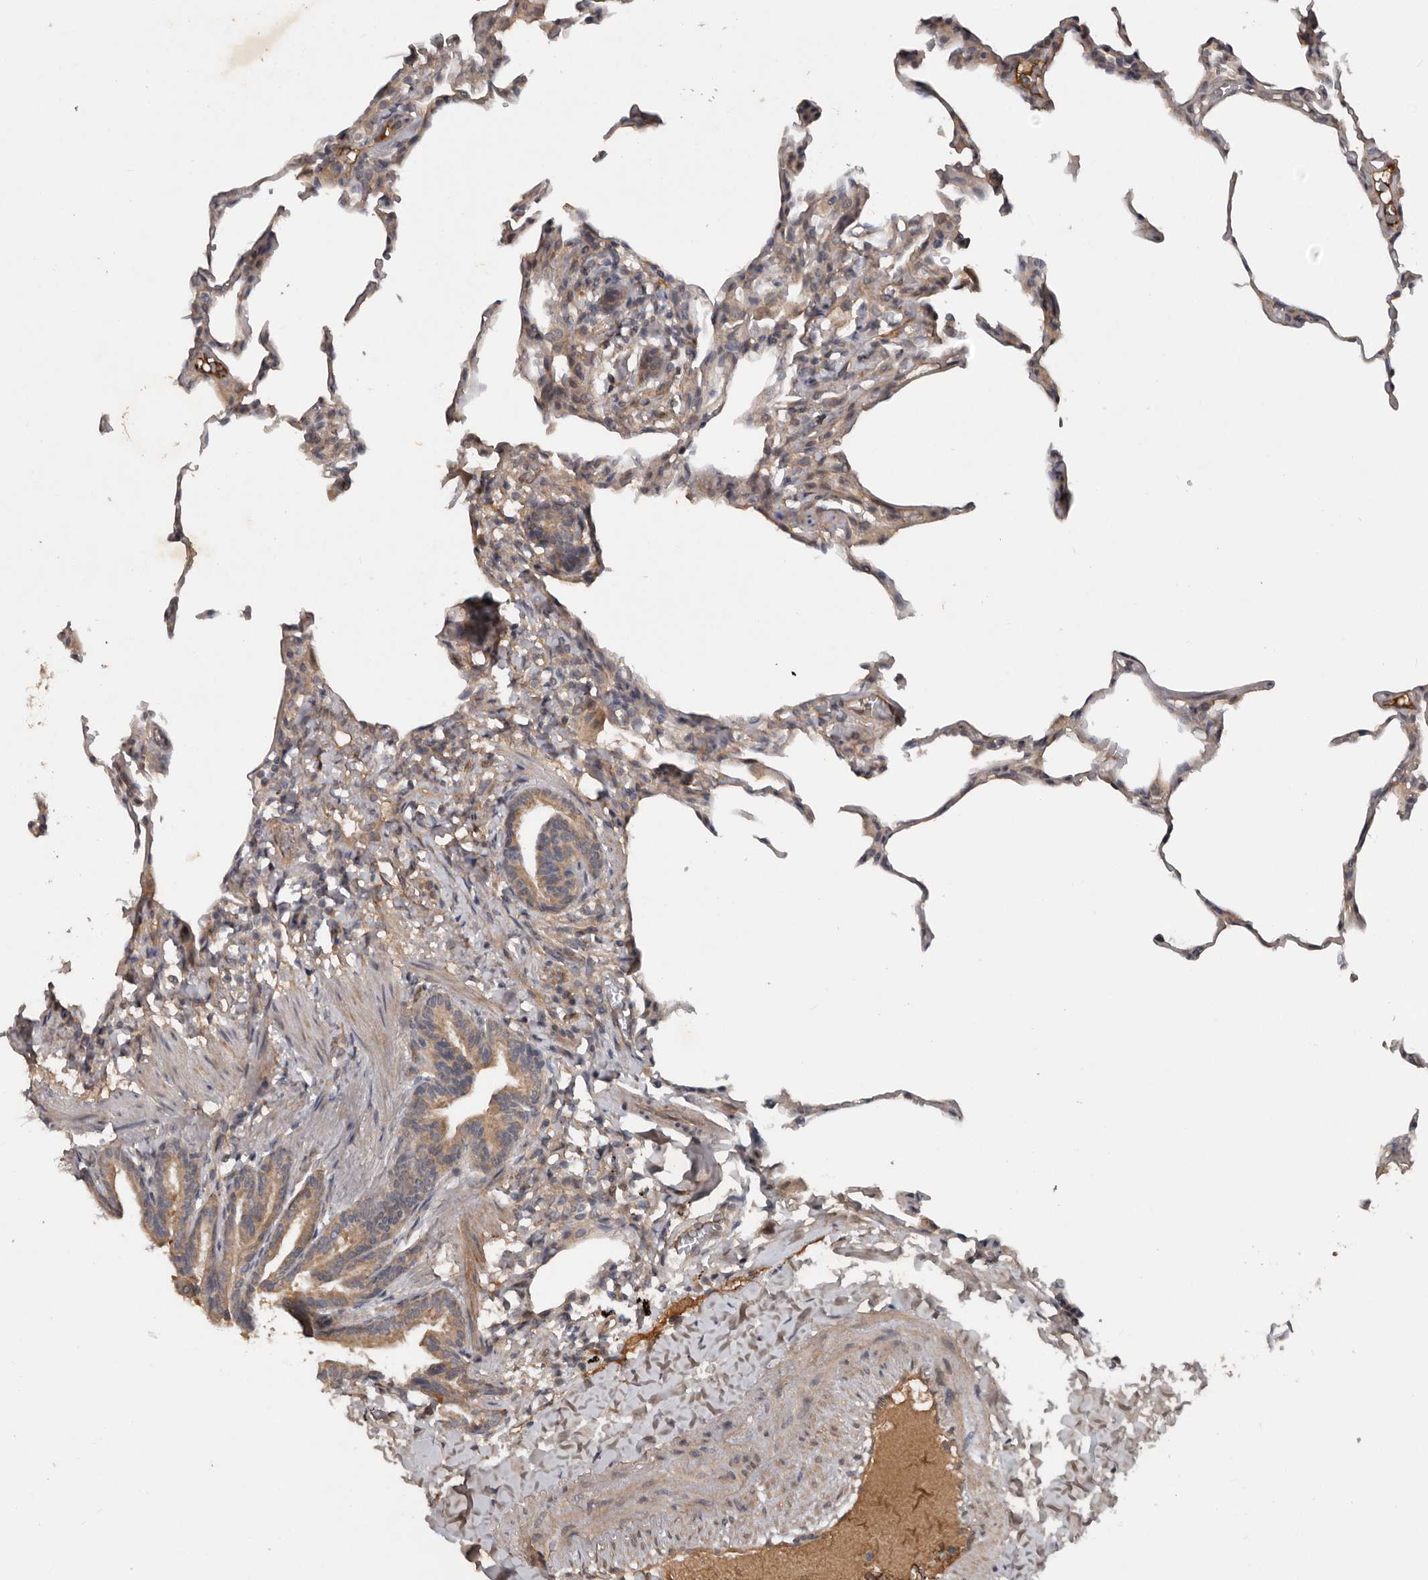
{"staining": {"intensity": "weak", "quantity": "25%-75%", "location": "cytoplasmic/membranous"}, "tissue": "lung", "cell_type": "Alveolar cells", "image_type": "normal", "snomed": [{"axis": "morphology", "description": "Normal tissue, NOS"}, {"axis": "topography", "description": "Lung"}], "caption": "A photomicrograph of lung stained for a protein displays weak cytoplasmic/membranous brown staining in alveolar cells.", "gene": "DNAJB4", "patient": {"sex": "male", "age": 20}}